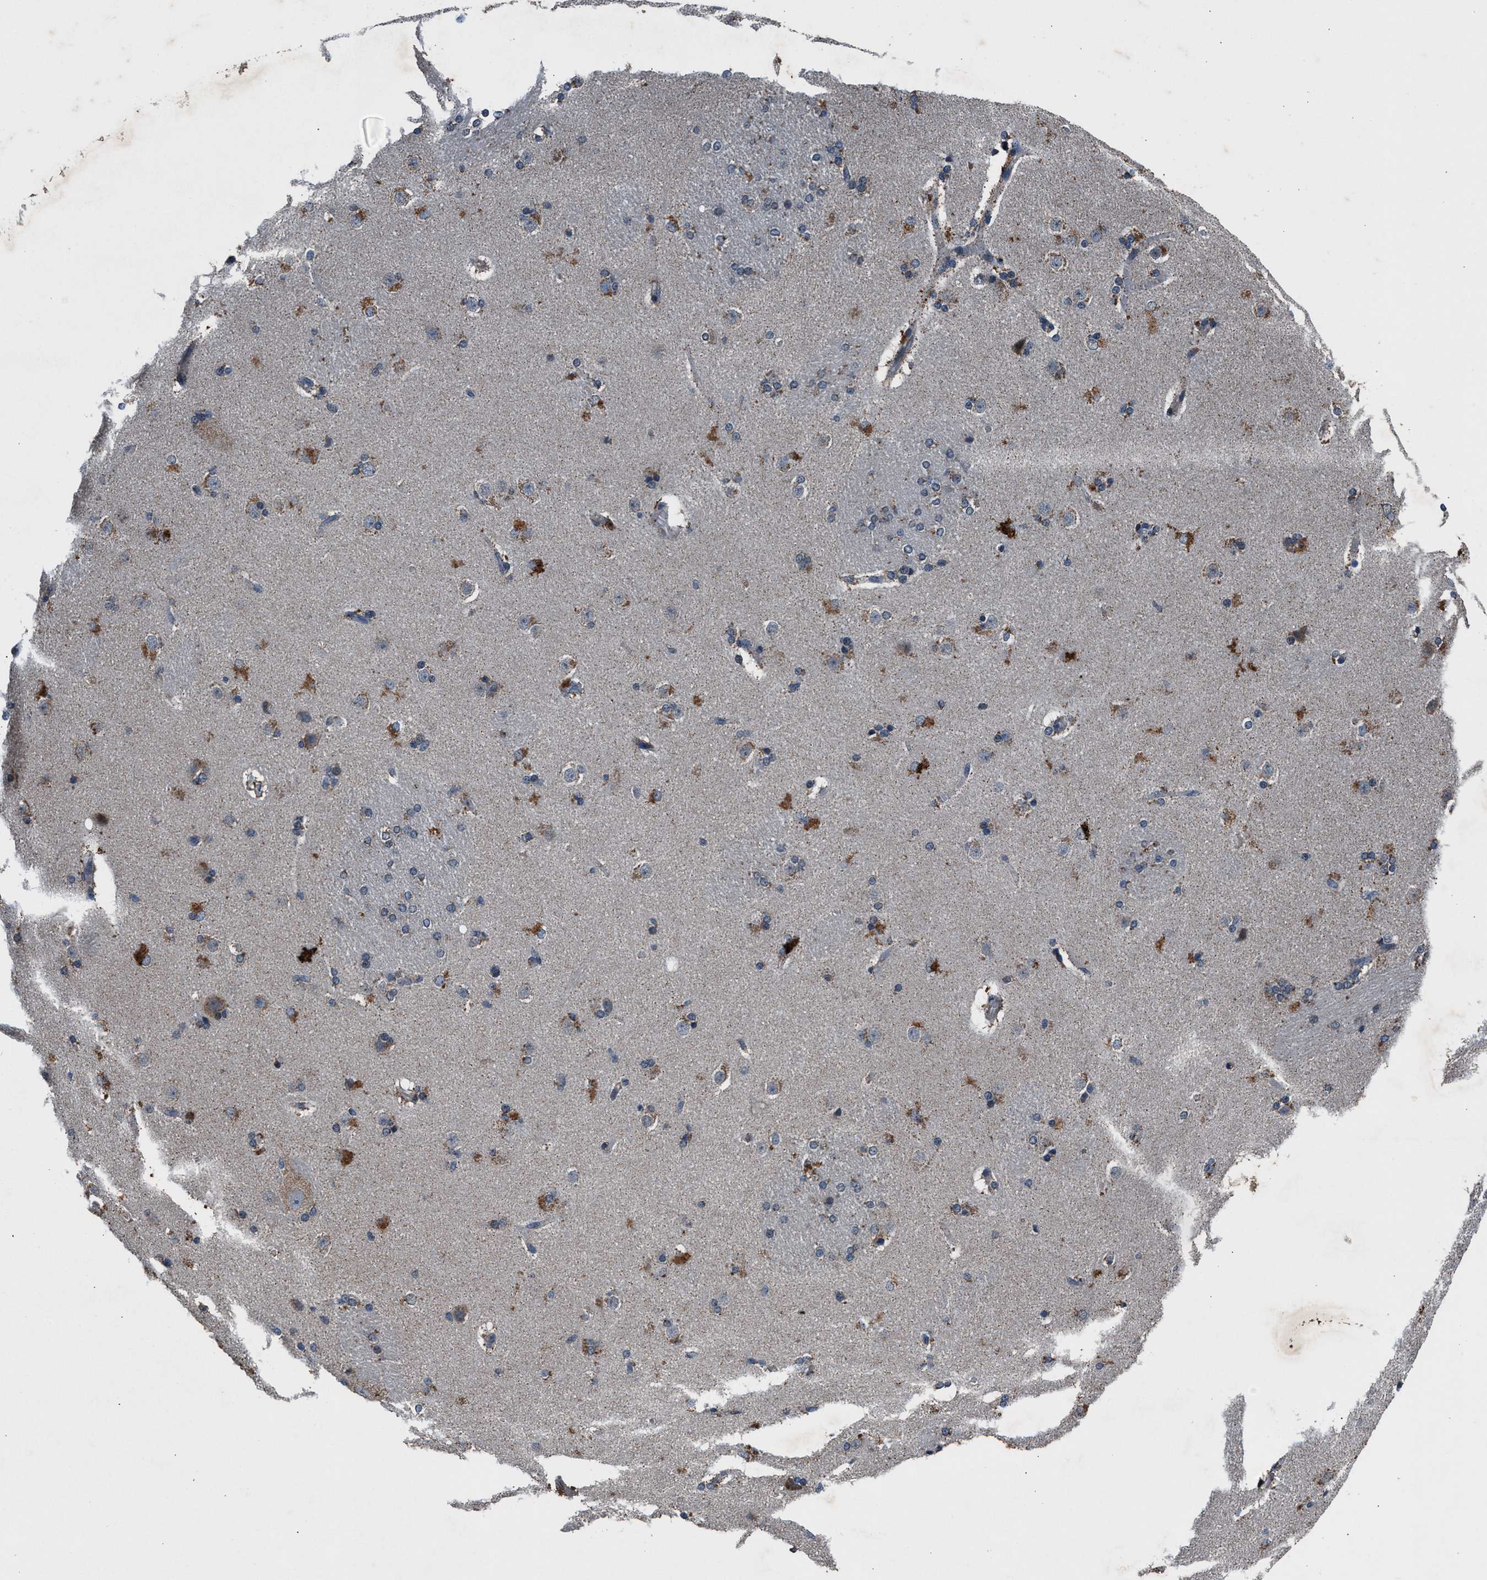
{"staining": {"intensity": "weak", "quantity": "<25%", "location": "cytoplasmic/membranous"}, "tissue": "caudate", "cell_type": "Glial cells", "image_type": "normal", "snomed": [{"axis": "morphology", "description": "Normal tissue, NOS"}, {"axis": "topography", "description": "Lateral ventricle wall"}], "caption": "Normal caudate was stained to show a protein in brown. There is no significant staining in glial cells. (DAB (3,3'-diaminobenzidine) immunohistochemistry (IHC) visualized using brightfield microscopy, high magnification).", "gene": "FAM221A", "patient": {"sex": "female", "age": 19}}